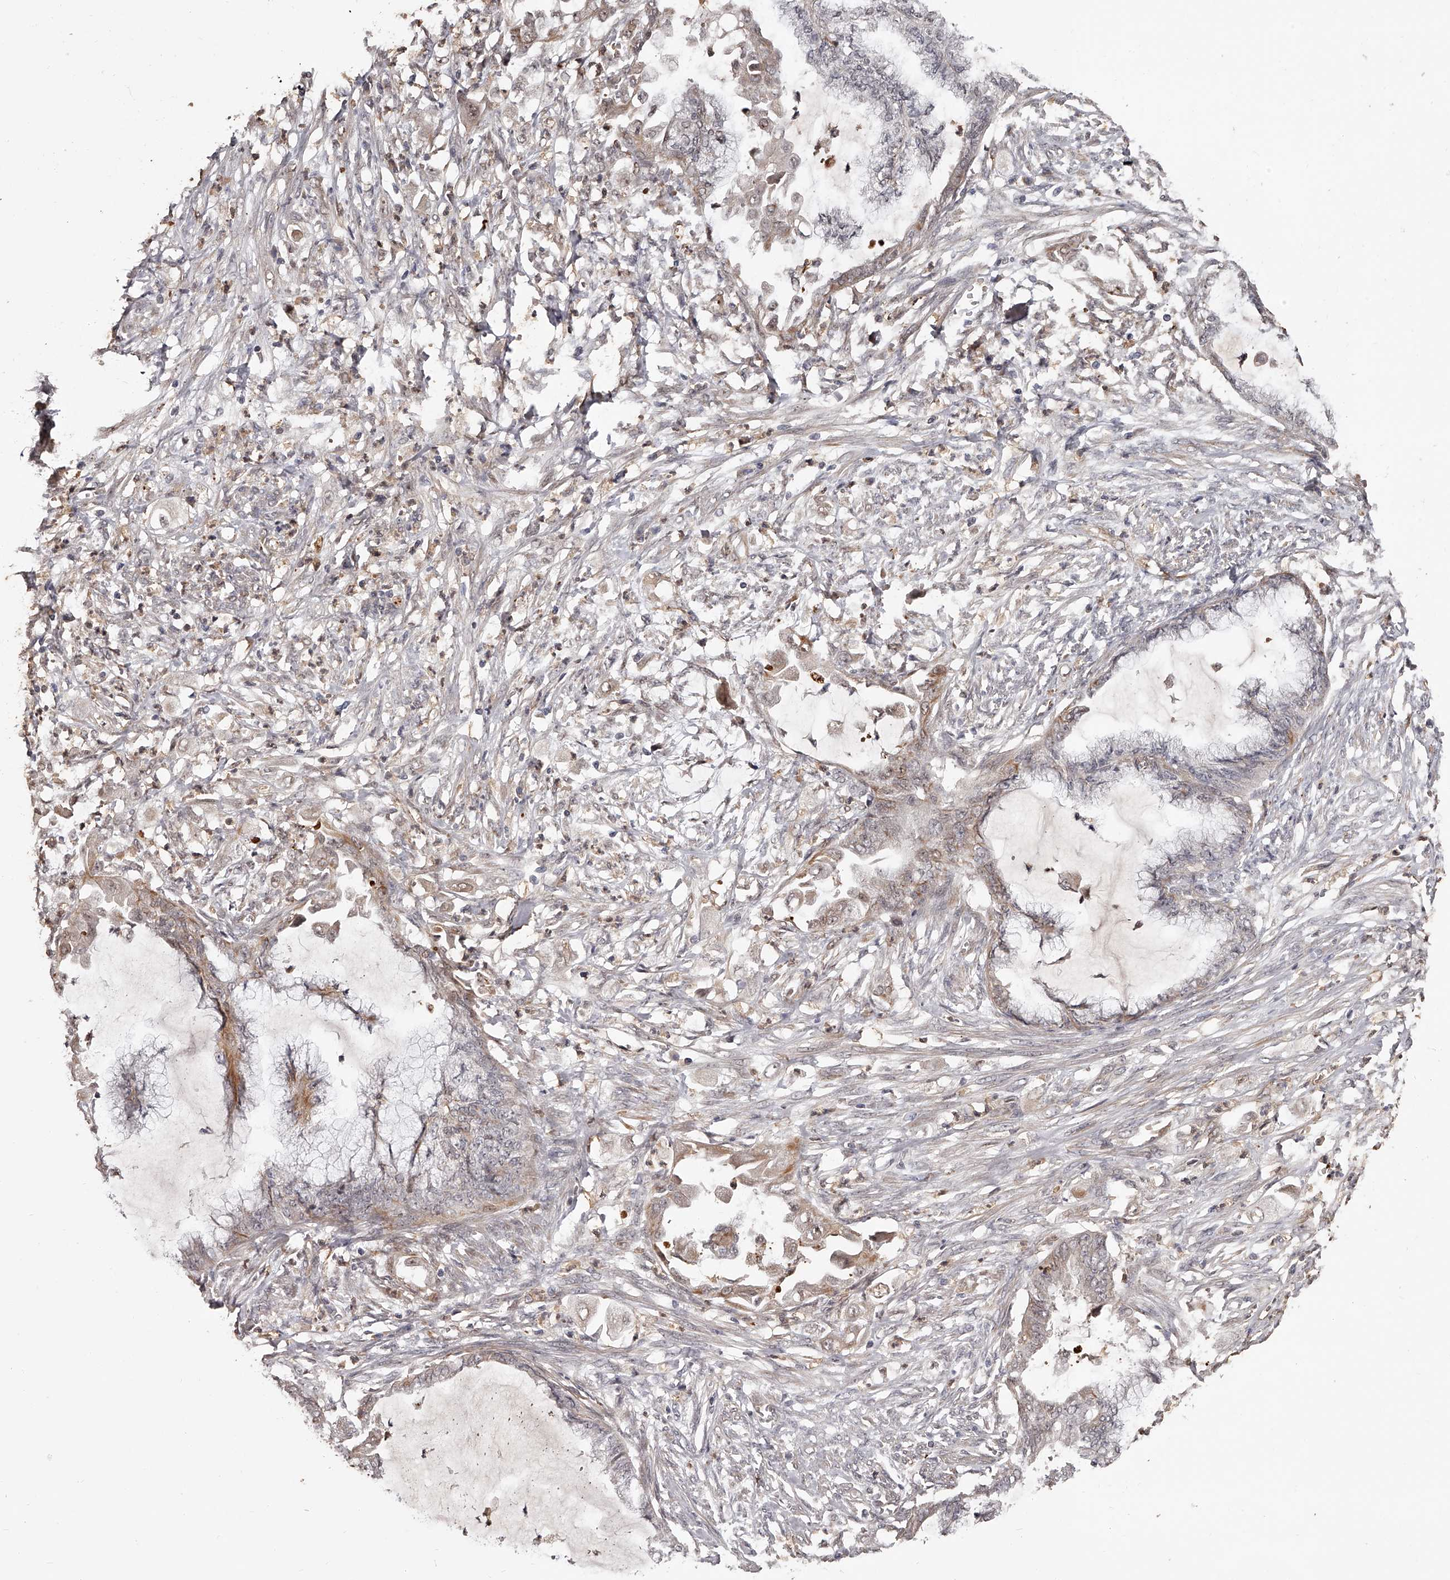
{"staining": {"intensity": "weak", "quantity": "25%-75%", "location": "cytoplasmic/membranous"}, "tissue": "endometrial cancer", "cell_type": "Tumor cells", "image_type": "cancer", "snomed": [{"axis": "morphology", "description": "Adenocarcinoma, NOS"}, {"axis": "topography", "description": "Endometrium"}], "caption": "Tumor cells display low levels of weak cytoplasmic/membranous staining in about 25%-75% of cells in human endometrial cancer.", "gene": "URGCP", "patient": {"sex": "female", "age": 86}}